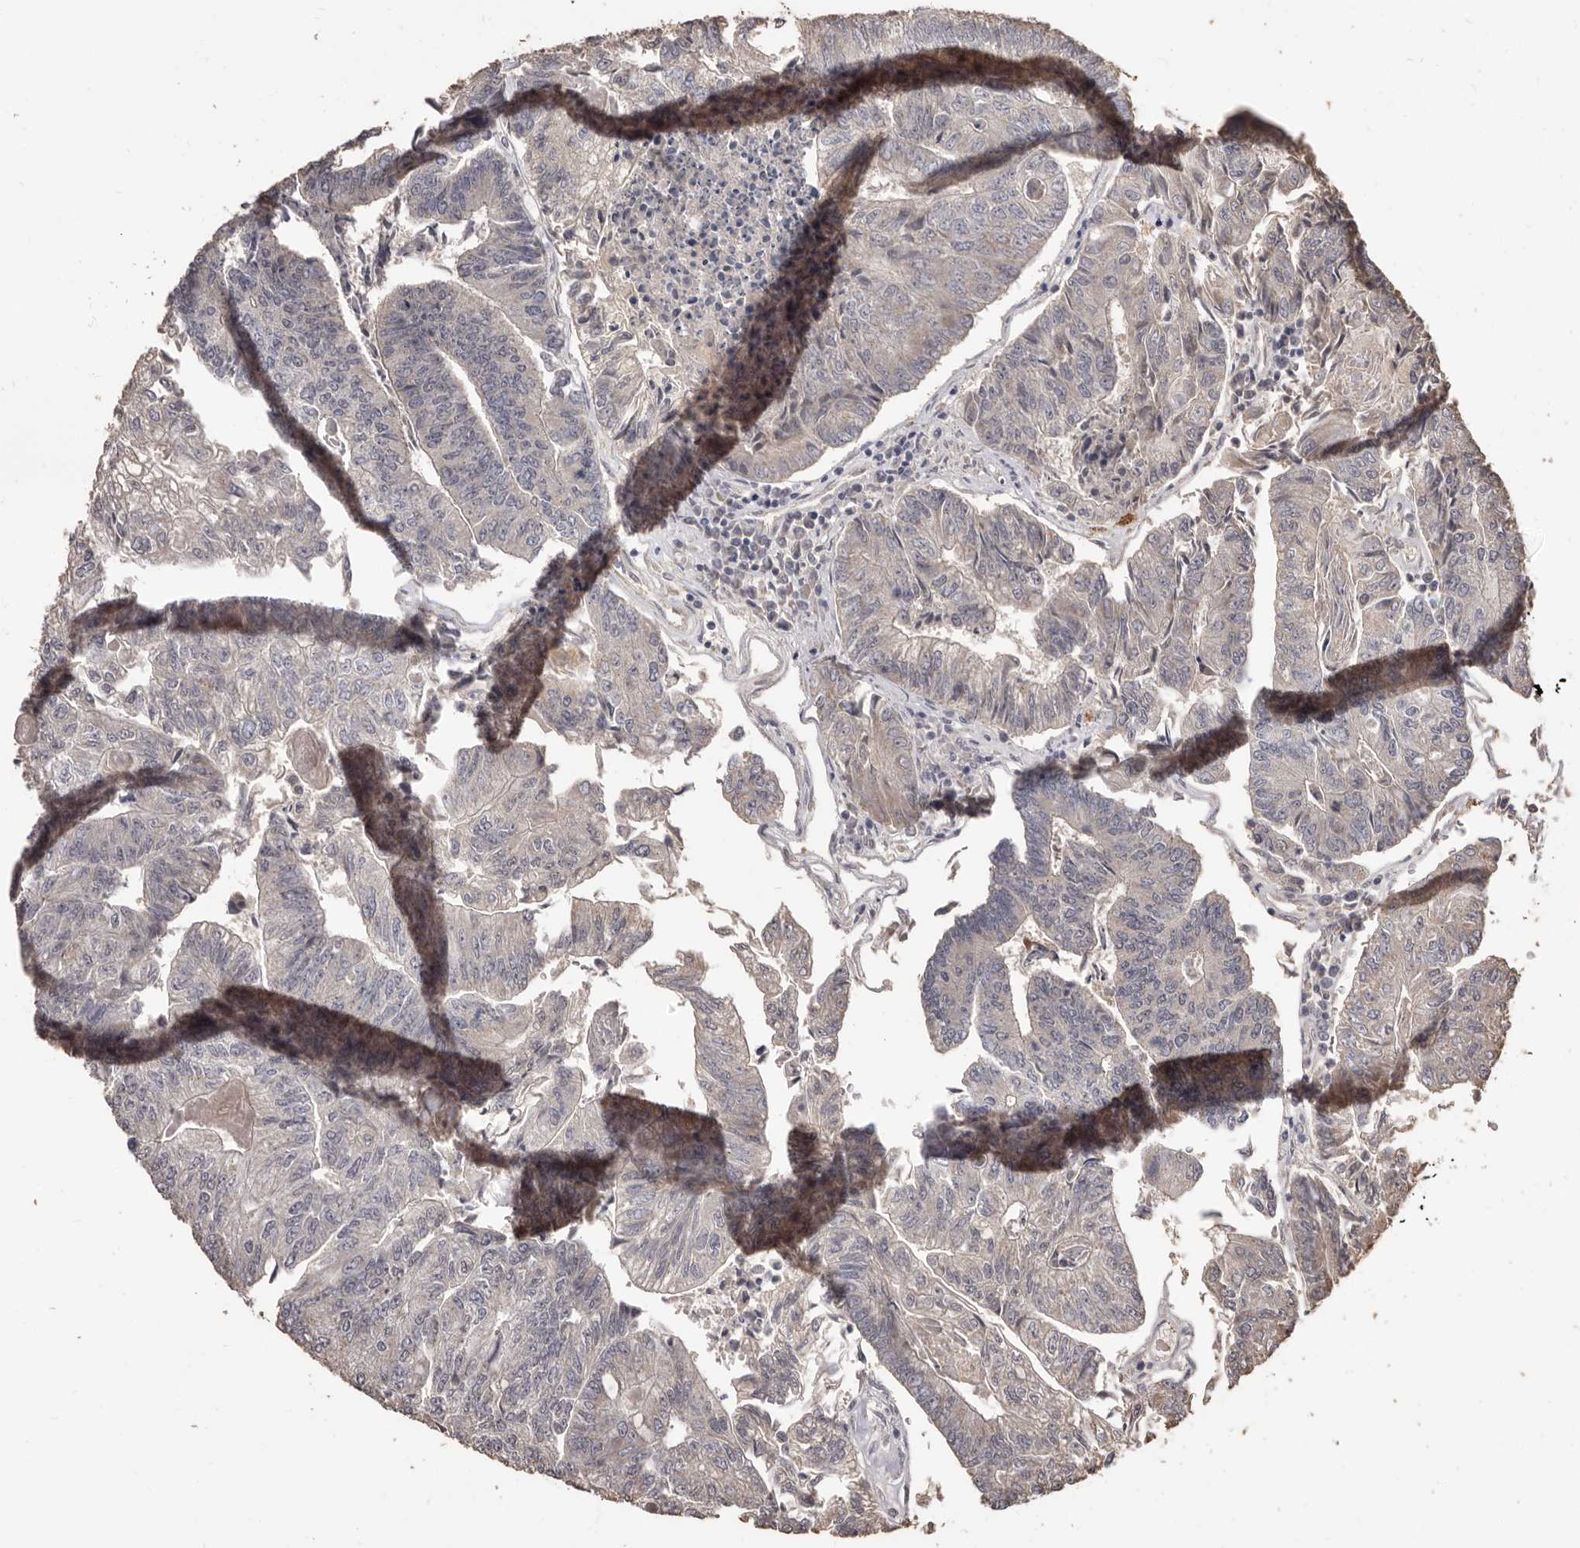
{"staining": {"intensity": "negative", "quantity": "none", "location": "none"}, "tissue": "colorectal cancer", "cell_type": "Tumor cells", "image_type": "cancer", "snomed": [{"axis": "morphology", "description": "Adenocarcinoma, NOS"}, {"axis": "topography", "description": "Colon"}], "caption": "This photomicrograph is of colorectal cancer stained with immunohistochemistry (IHC) to label a protein in brown with the nuclei are counter-stained blue. There is no expression in tumor cells.", "gene": "INAVA", "patient": {"sex": "female", "age": 67}}